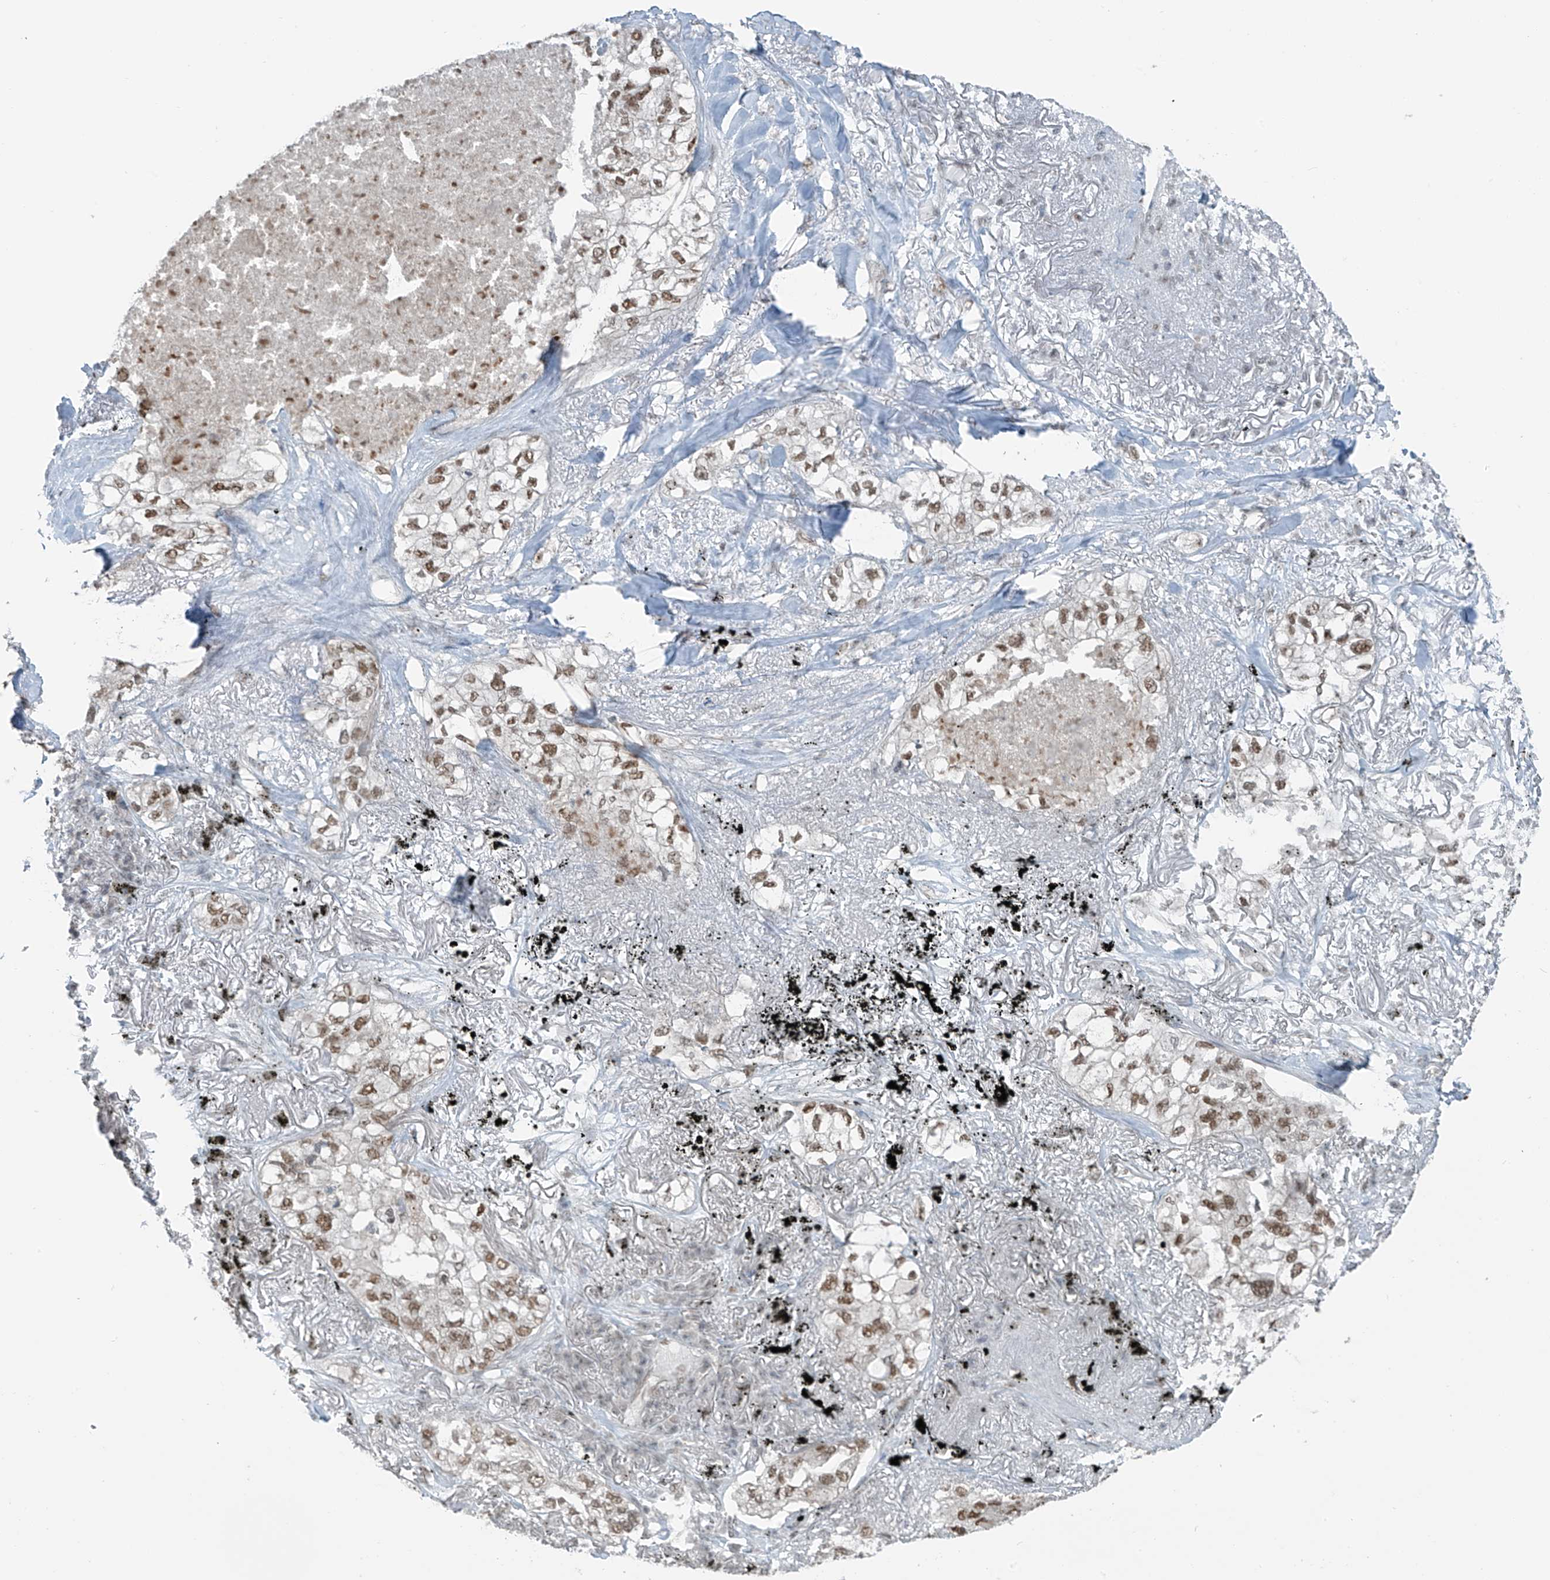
{"staining": {"intensity": "moderate", "quantity": ">75%", "location": "nuclear"}, "tissue": "lung cancer", "cell_type": "Tumor cells", "image_type": "cancer", "snomed": [{"axis": "morphology", "description": "Adenocarcinoma, NOS"}, {"axis": "topography", "description": "Lung"}], "caption": "A micrograph showing moderate nuclear expression in approximately >75% of tumor cells in adenocarcinoma (lung), as visualized by brown immunohistochemical staining.", "gene": "WRNIP1", "patient": {"sex": "male", "age": 65}}